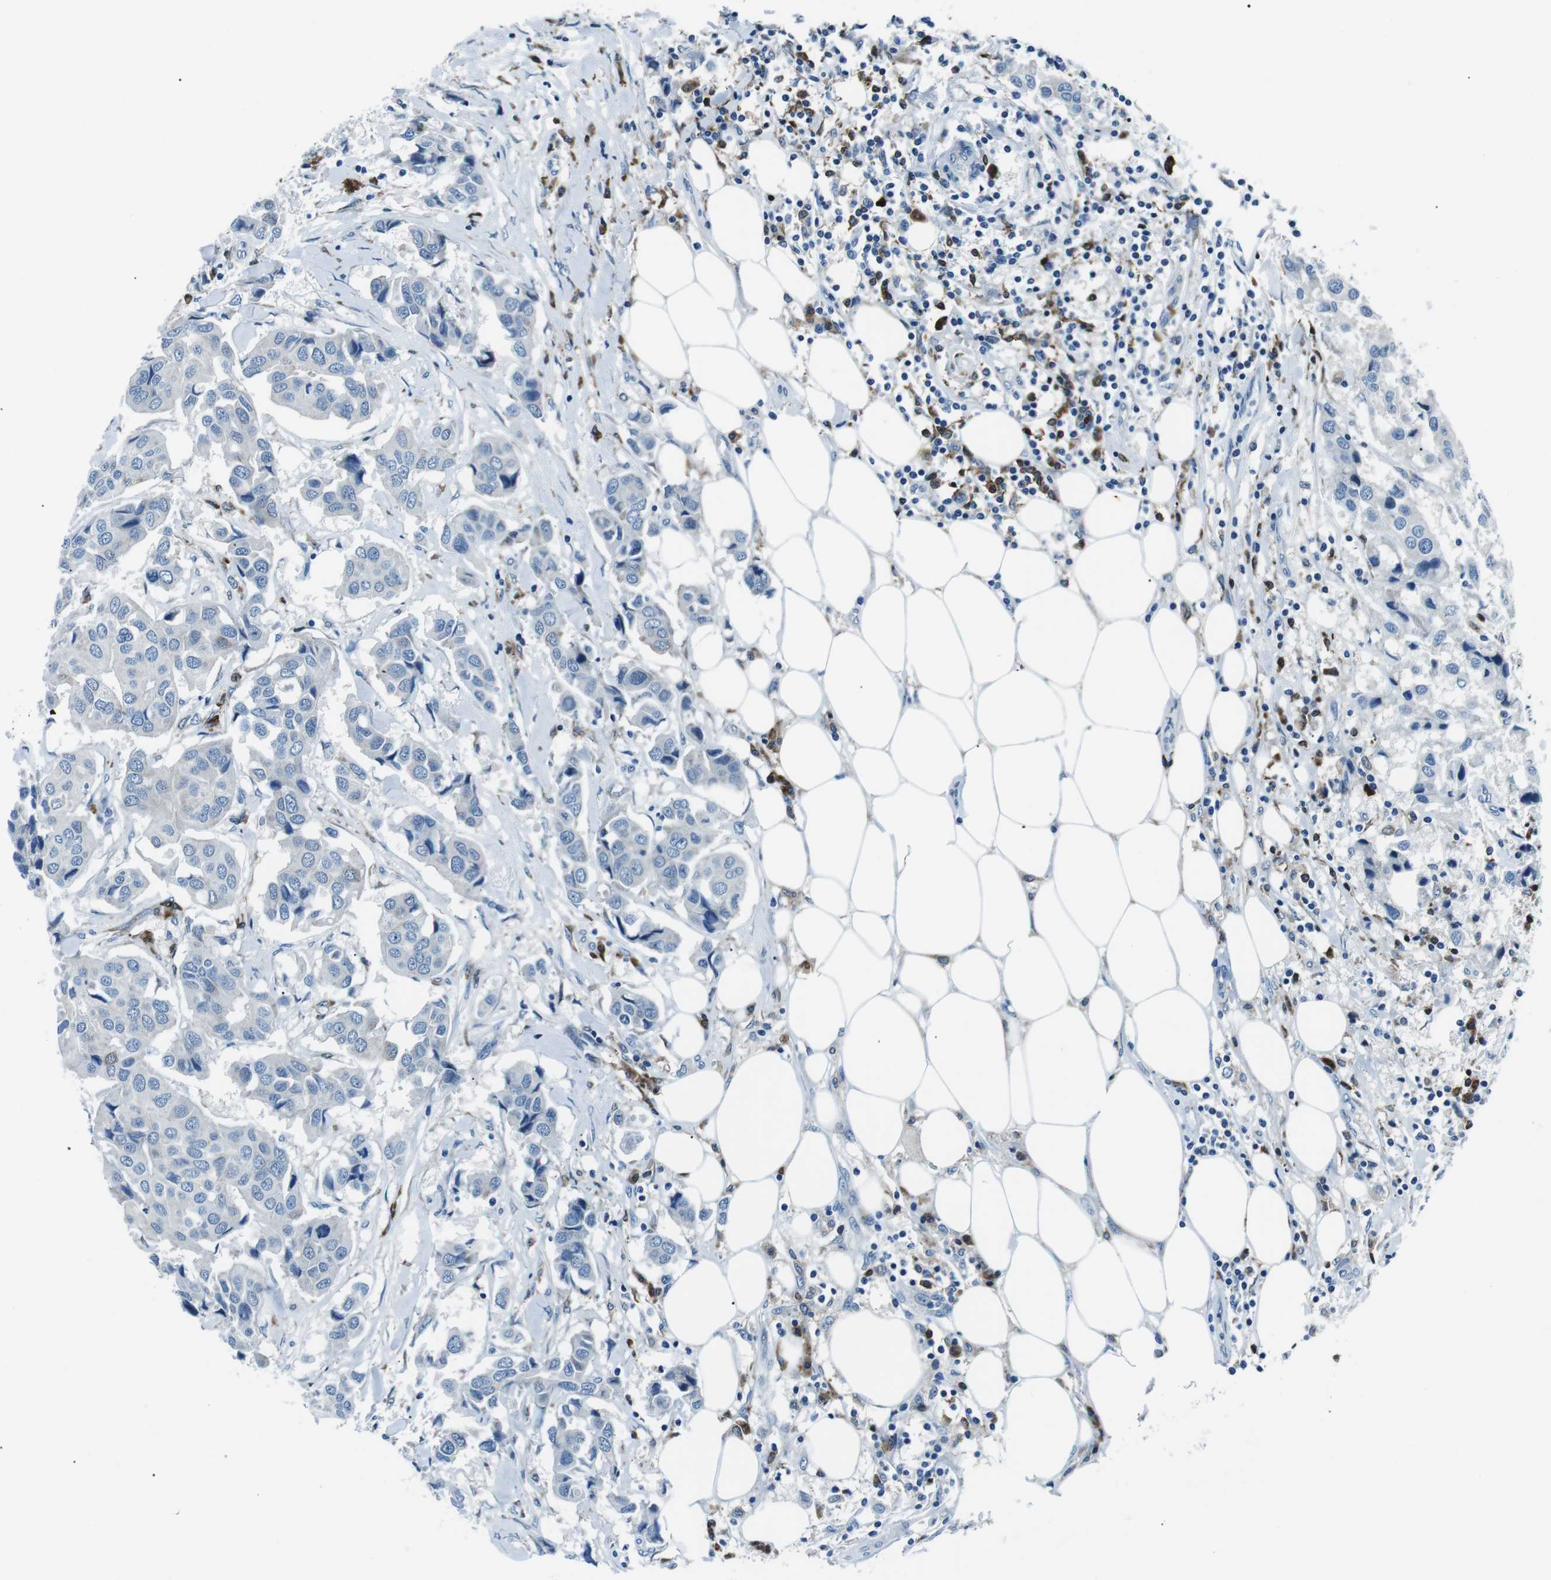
{"staining": {"intensity": "negative", "quantity": "none", "location": "none"}, "tissue": "breast cancer", "cell_type": "Tumor cells", "image_type": "cancer", "snomed": [{"axis": "morphology", "description": "Duct carcinoma"}, {"axis": "topography", "description": "Breast"}], "caption": "Immunohistochemistry image of neoplastic tissue: breast cancer stained with DAB (3,3'-diaminobenzidine) reveals no significant protein staining in tumor cells.", "gene": "BLNK", "patient": {"sex": "female", "age": 80}}